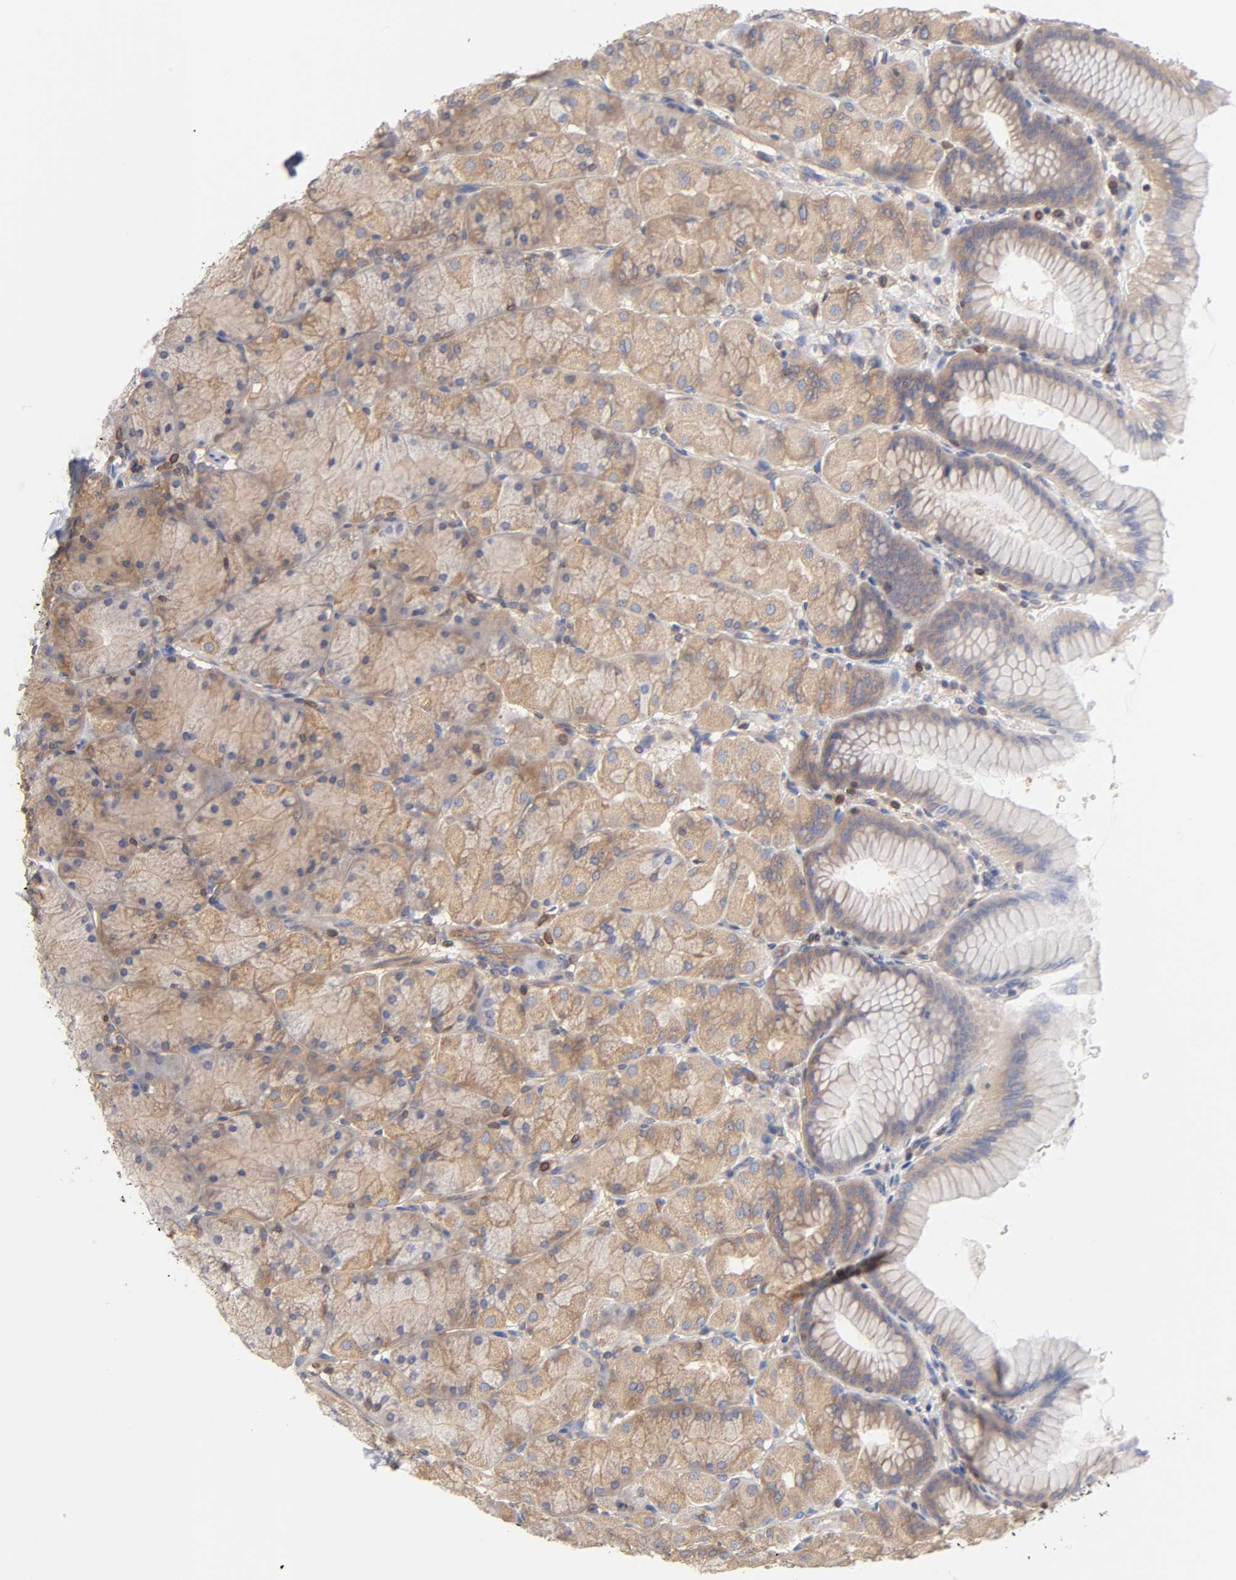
{"staining": {"intensity": "moderate", "quantity": ">75%", "location": "cytoplasmic/membranous"}, "tissue": "stomach", "cell_type": "Glandular cells", "image_type": "normal", "snomed": [{"axis": "morphology", "description": "Normal tissue, NOS"}, {"axis": "topography", "description": "Stomach, upper"}], "caption": "Protein expression analysis of benign stomach demonstrates moderate cytoplasmic/membranous positivity in about >75% of glandular cells.", "gene": "STRN3", "patient": {"sex": "female", "age": 56}}